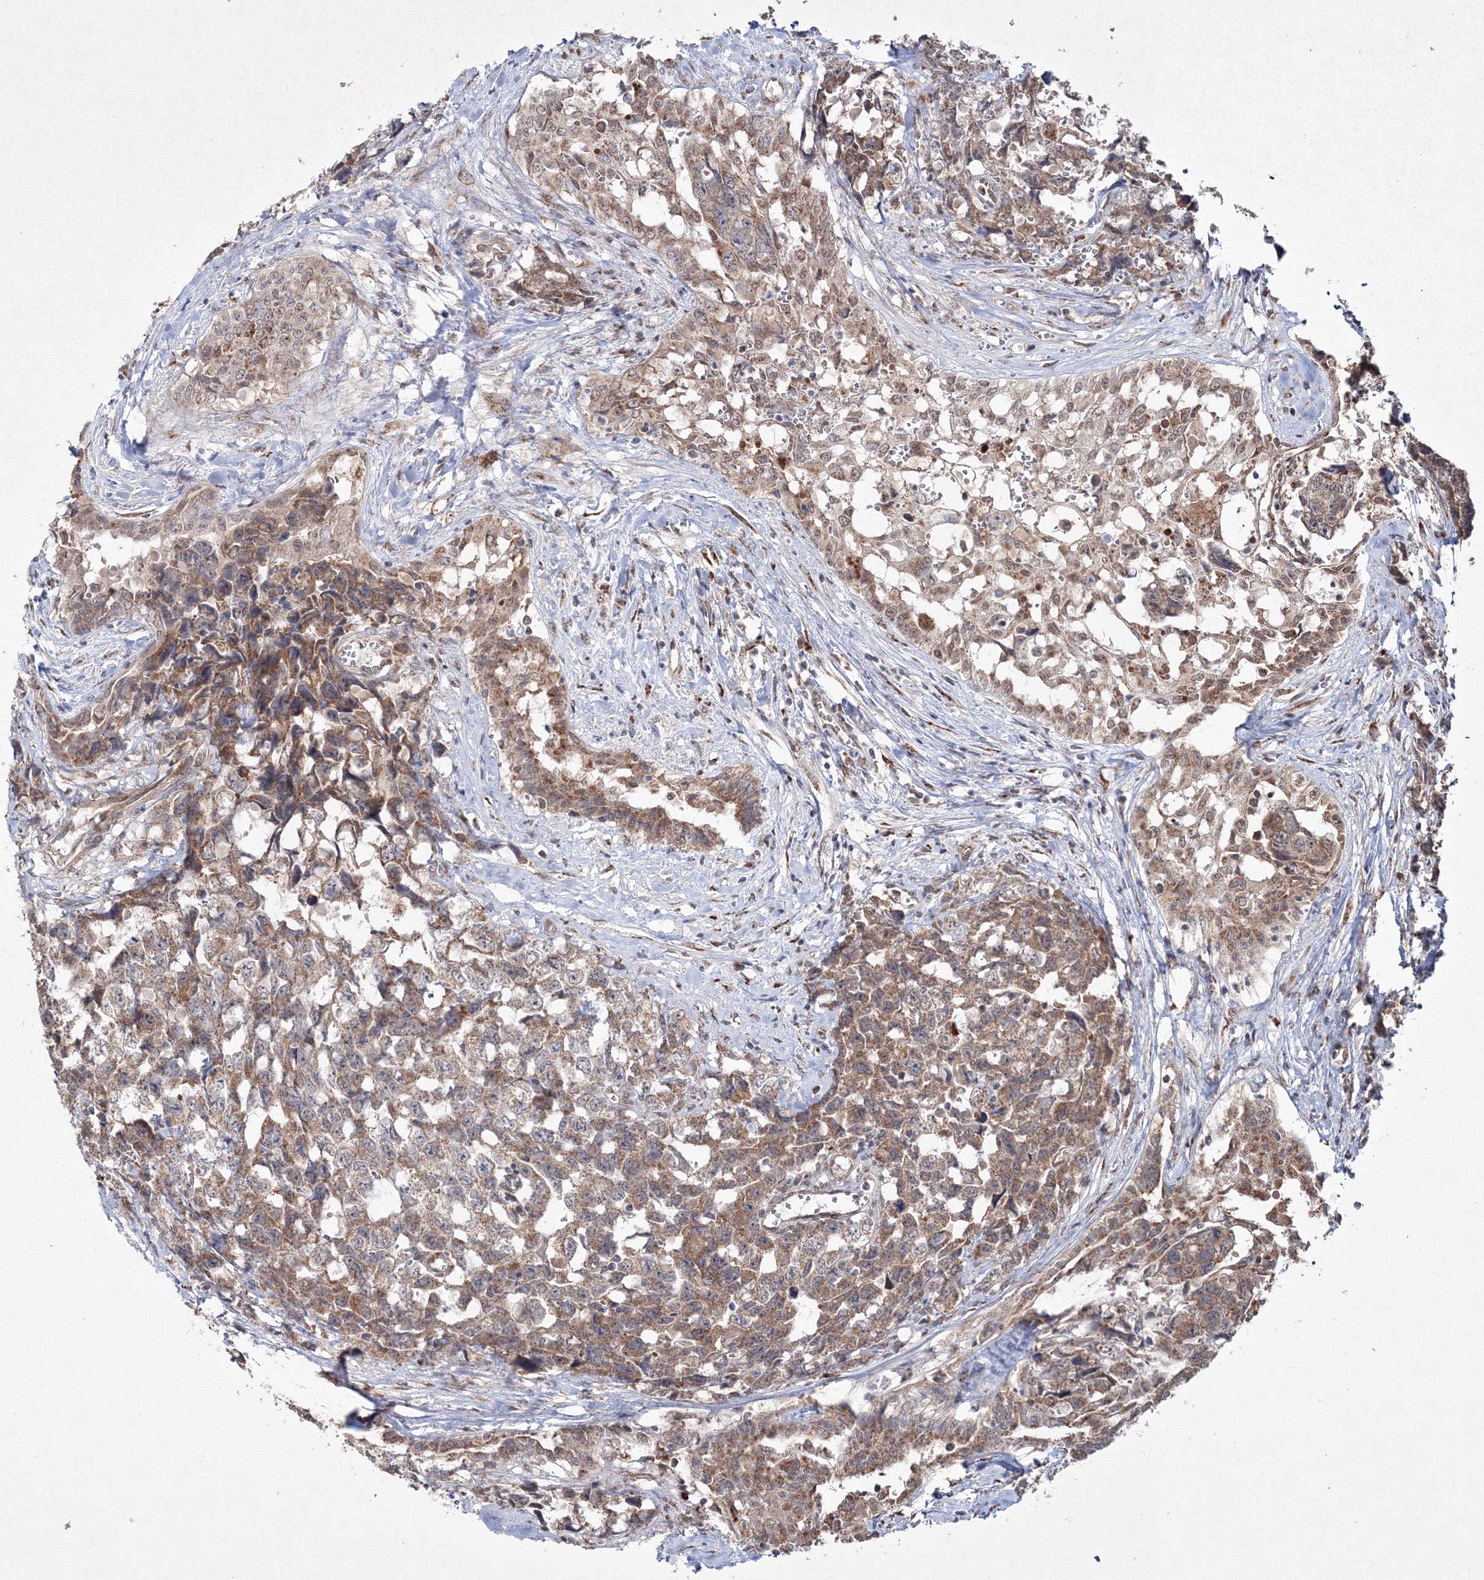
{"staining": {"intensity": "moderate", "quantity": ">75%", "location": "cytoplasmic/membranous"}, "tissue": "testis cancer", "cell_type": "Tumor cells", "image_type": "cancer", "snomed": [{"axis": "morphology", "description": "Carcinoma, Embryonal, NOS"}, {"axis": "topography", "description": "Testis"}], "caption": "IHC staining of testis embryonal carcinoma, which displays medium levels of moderate cytoplasmic/membranous positivity in approximately >75% of tumor cells indicating moderate cytoplasmic/membranous protein expression. The staining was performed using DAB (3,3'-diaminobenzidine) (brown) for protein detection and nuclei were counterstained in hematoxylin (blue).", "gene": "PEX13", "patient": {"sex": "male", "age": 31}}